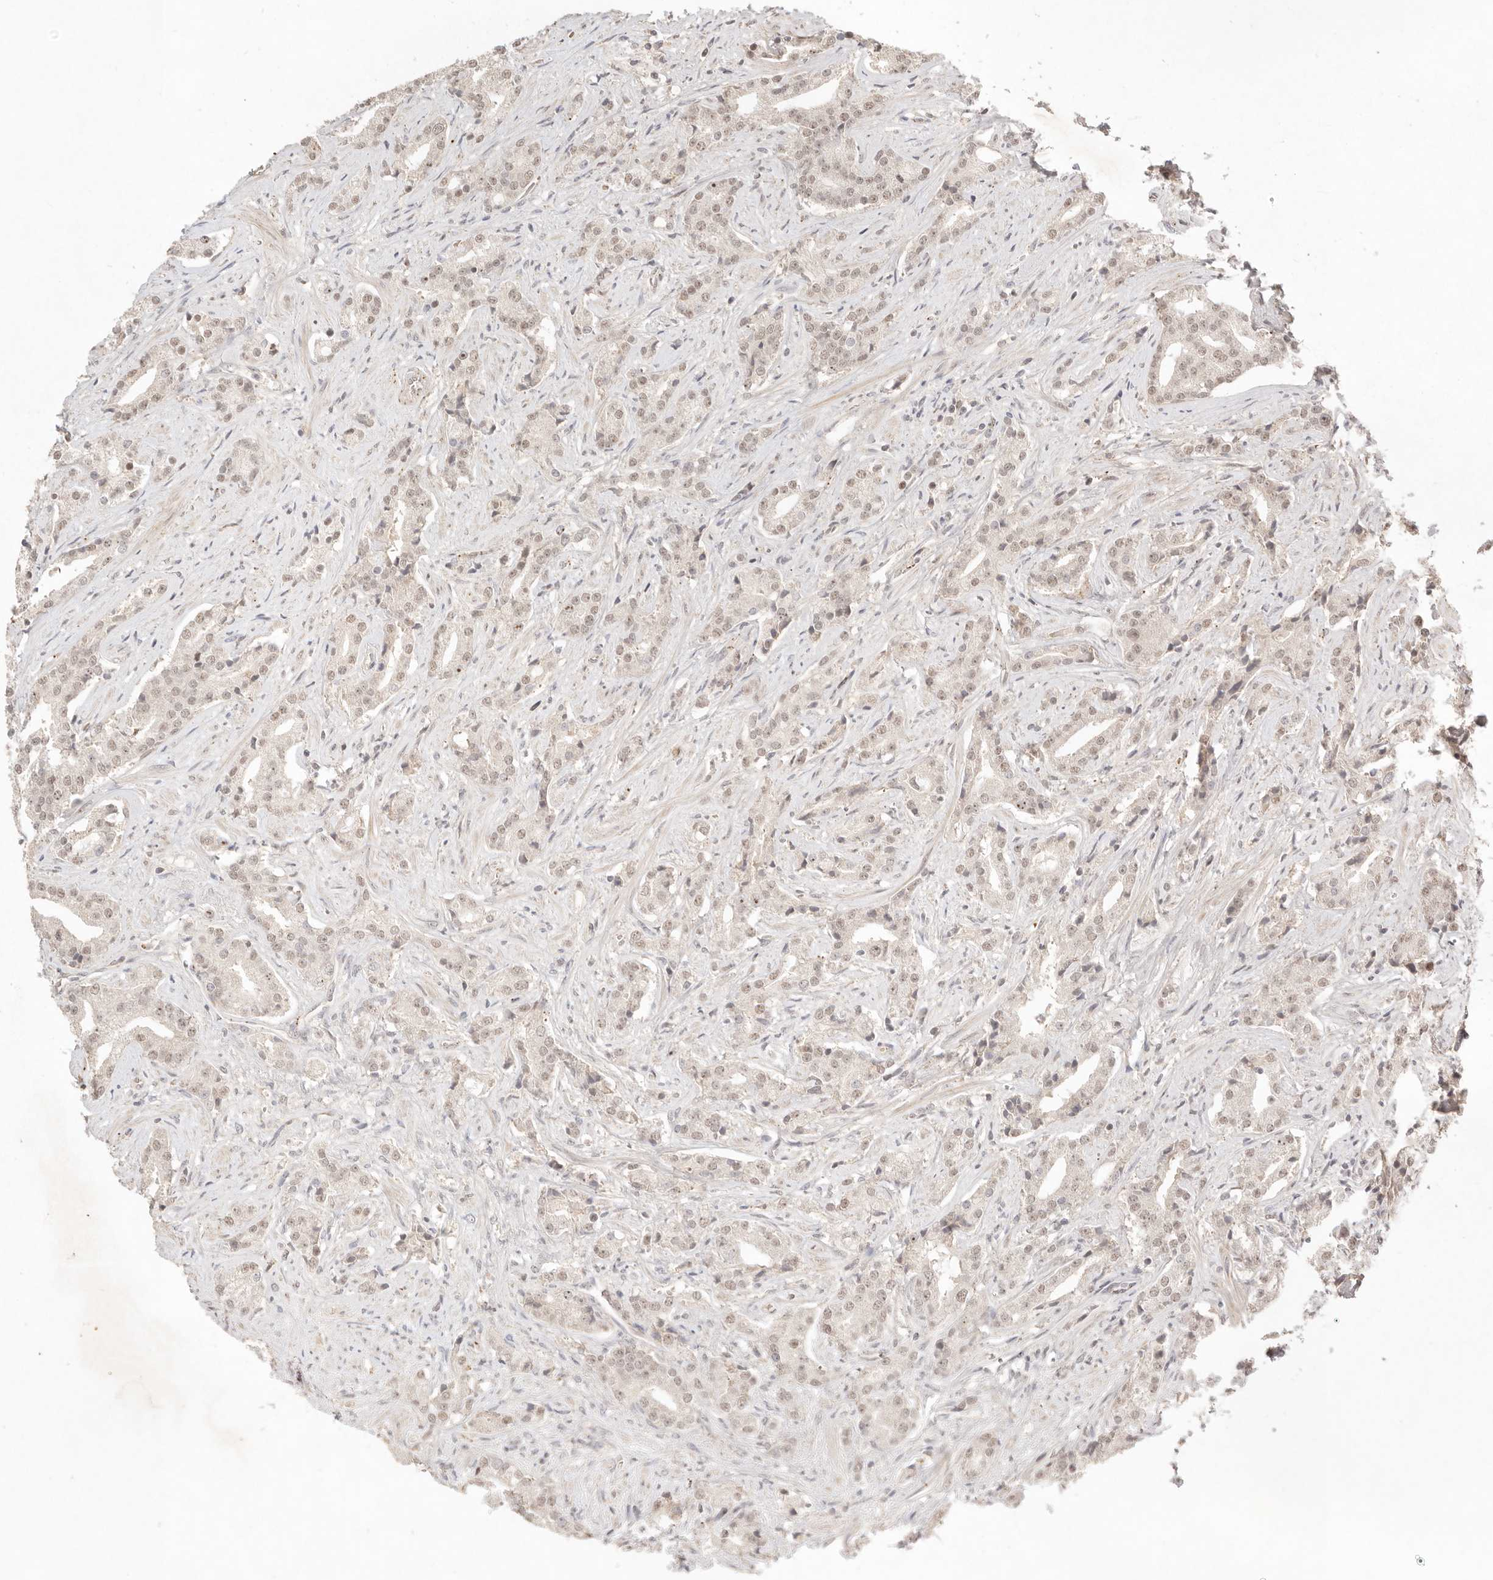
{"staining": {"intensity": "weak", "quantity": ">75%", "location": "nuclear"}, "tissue": "prostate cancer", "cell_type": "Tumor cells", "image_type": "cancer", "snomed": [{"axis": "morphology", "description": "Adenocarcinoma, Low grade"}, {"axis": "topography", "description": "Prostate"}], "caption": "Weak nuclear protein staining is seen in about >75% of tumor cells in prostate cancer.", "gene": "MEP1A", "patient": {"sex": "male", "age": 67}}